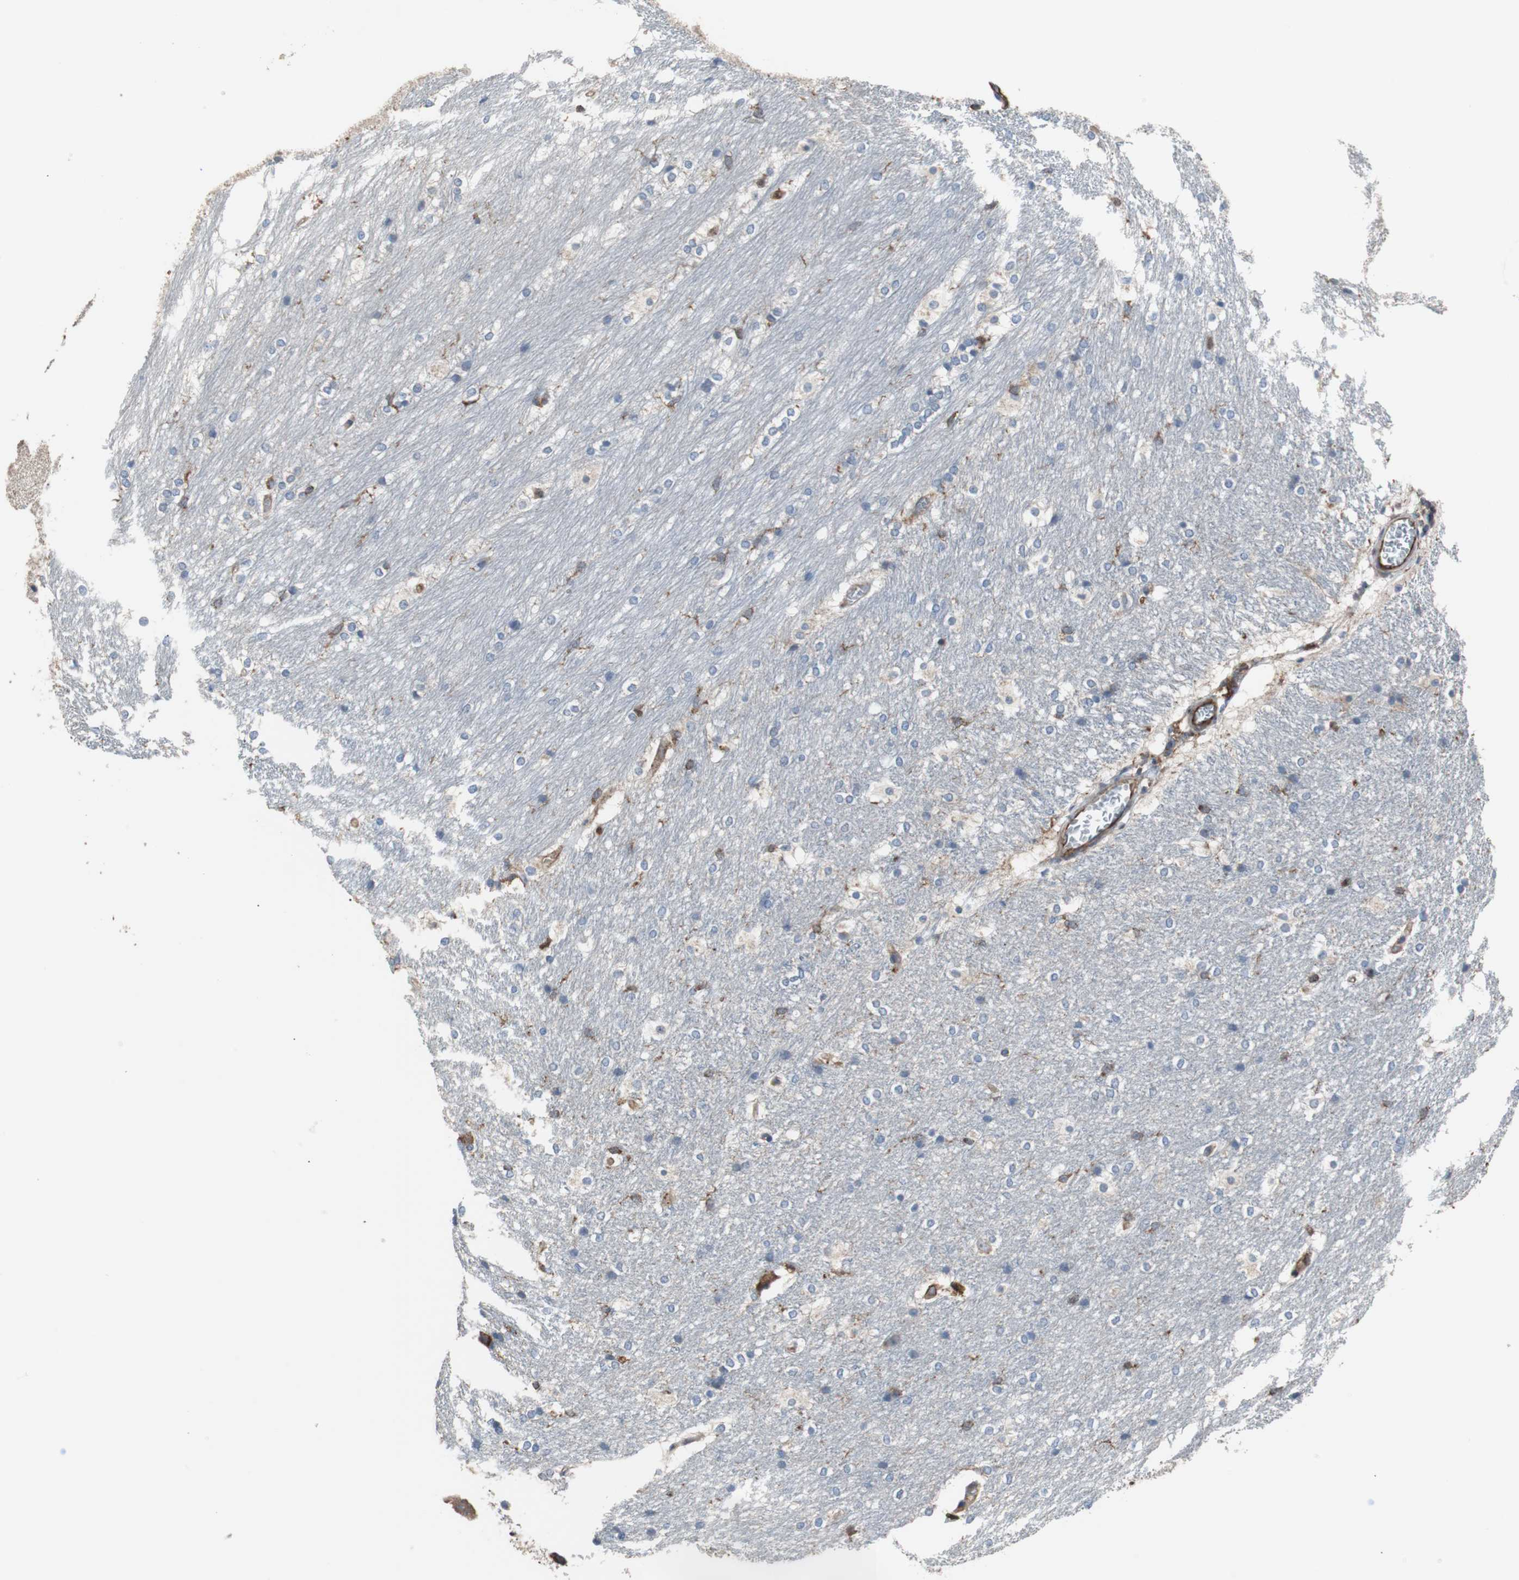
{"staining": {"intensity": "negative", "quantity": "none", "location": "none"}, "tissue": "hippocampus", "cell_type": "Glial cells", "image_type": "normal", "snomed": [{"axis": "morphology", "description": "Normal tissue, NOS"}, {"axis": "topography", "description": "Hippocampus"}], "caption": "IHC of normal human hippocampus reveals no positivity in glial cells.", "gene": "PLCG2", "patient": {"sex": "female", "age": 19}}